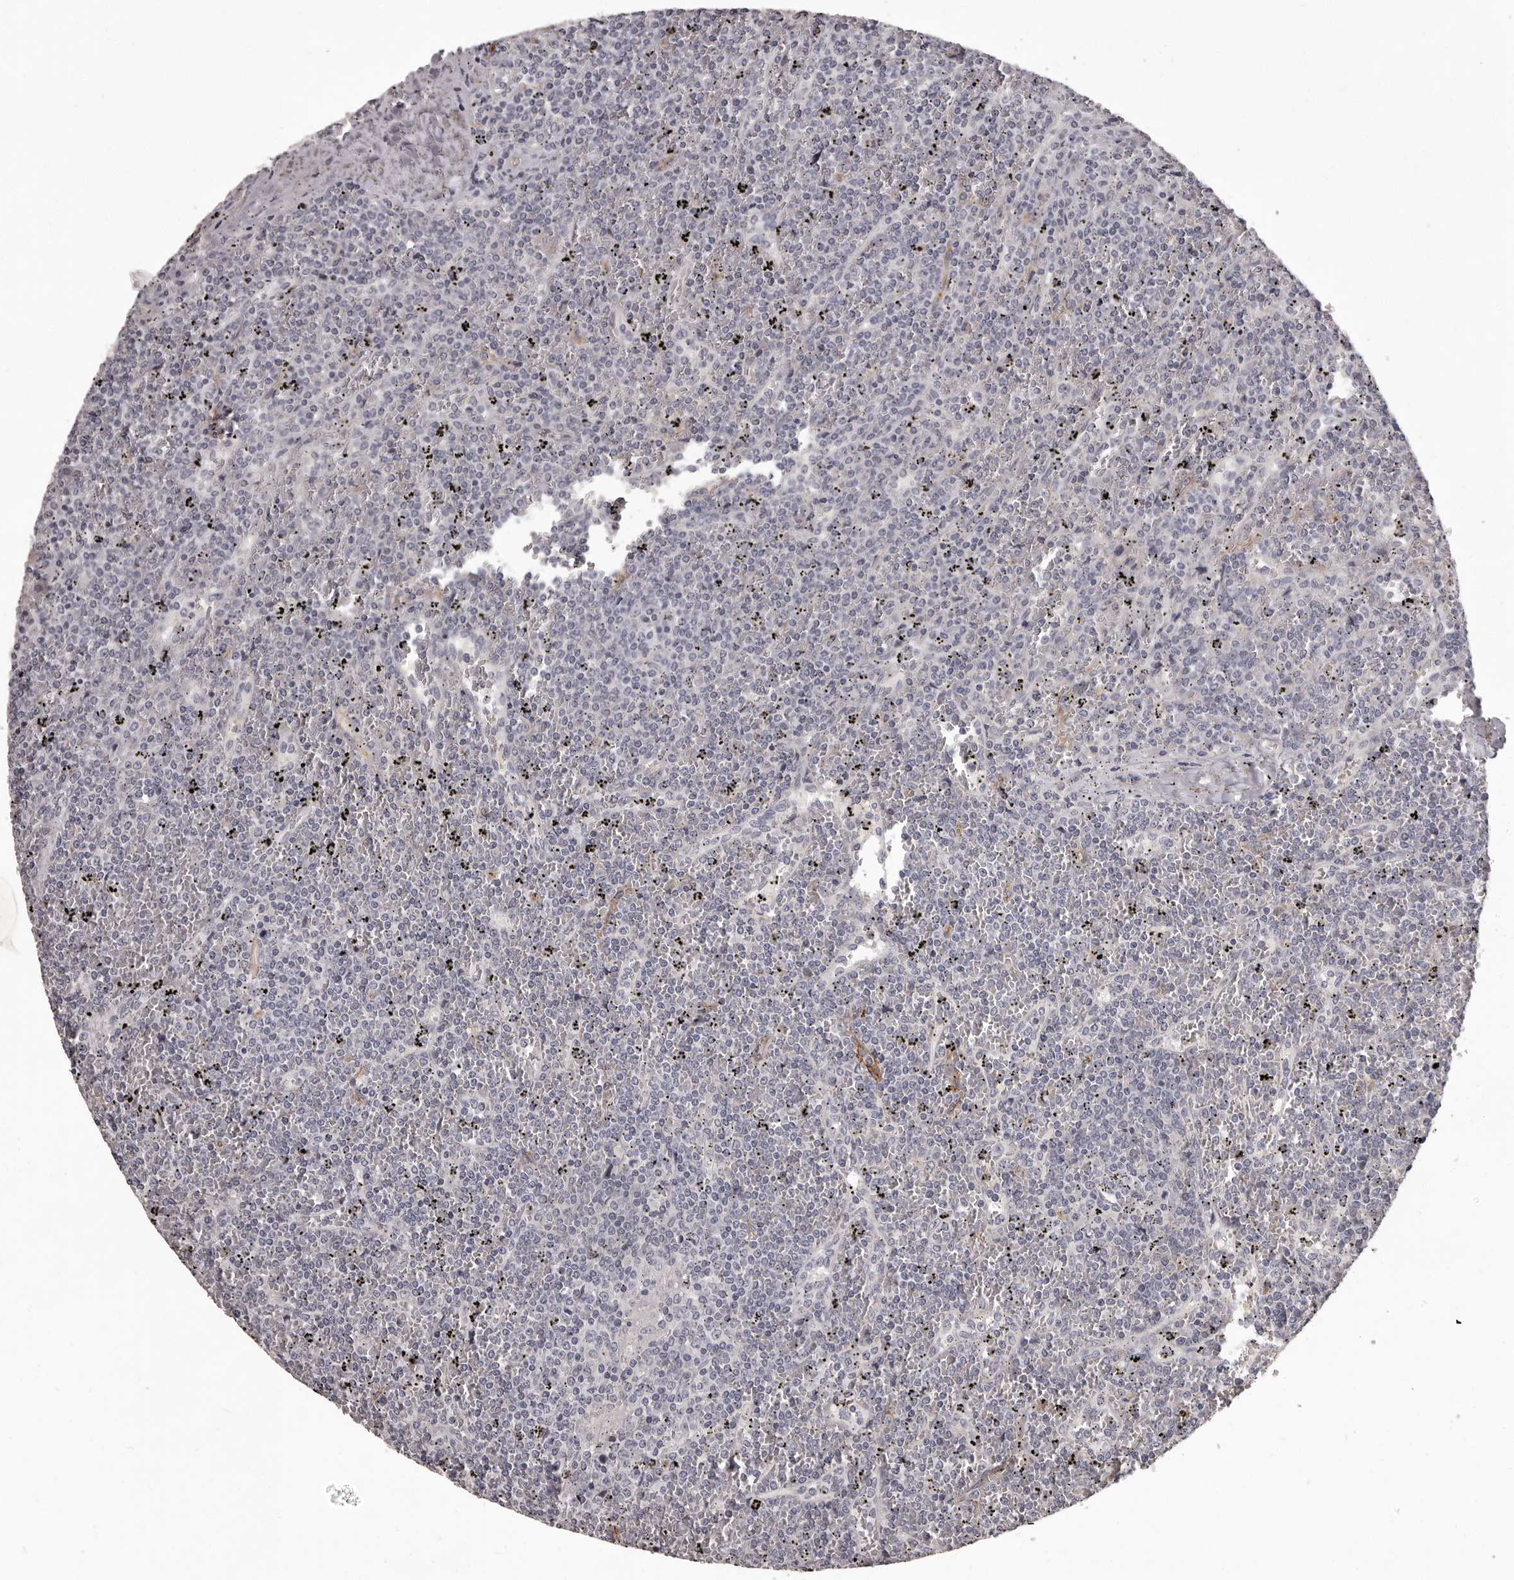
{"staining": {"intensity": "negative", "quantity": "none", "location": "none"}, "tissue": "lymphoma", "cell_type": "Tumor cells", "image_type": "cancer", "snomed": [{"axis": "morphology", "description": "Malignant lymphoma, non-Hodgkin's type, Low grade"}, {"axis": "topography", "description": "Spleen"}], "caption": "Tumor cells show no significant protein positivity in malignant lymphoma, non-Hodgkin's type (low-grade).", "gene": "GPR78", "patient": {"sex": "female", "age": 19}}